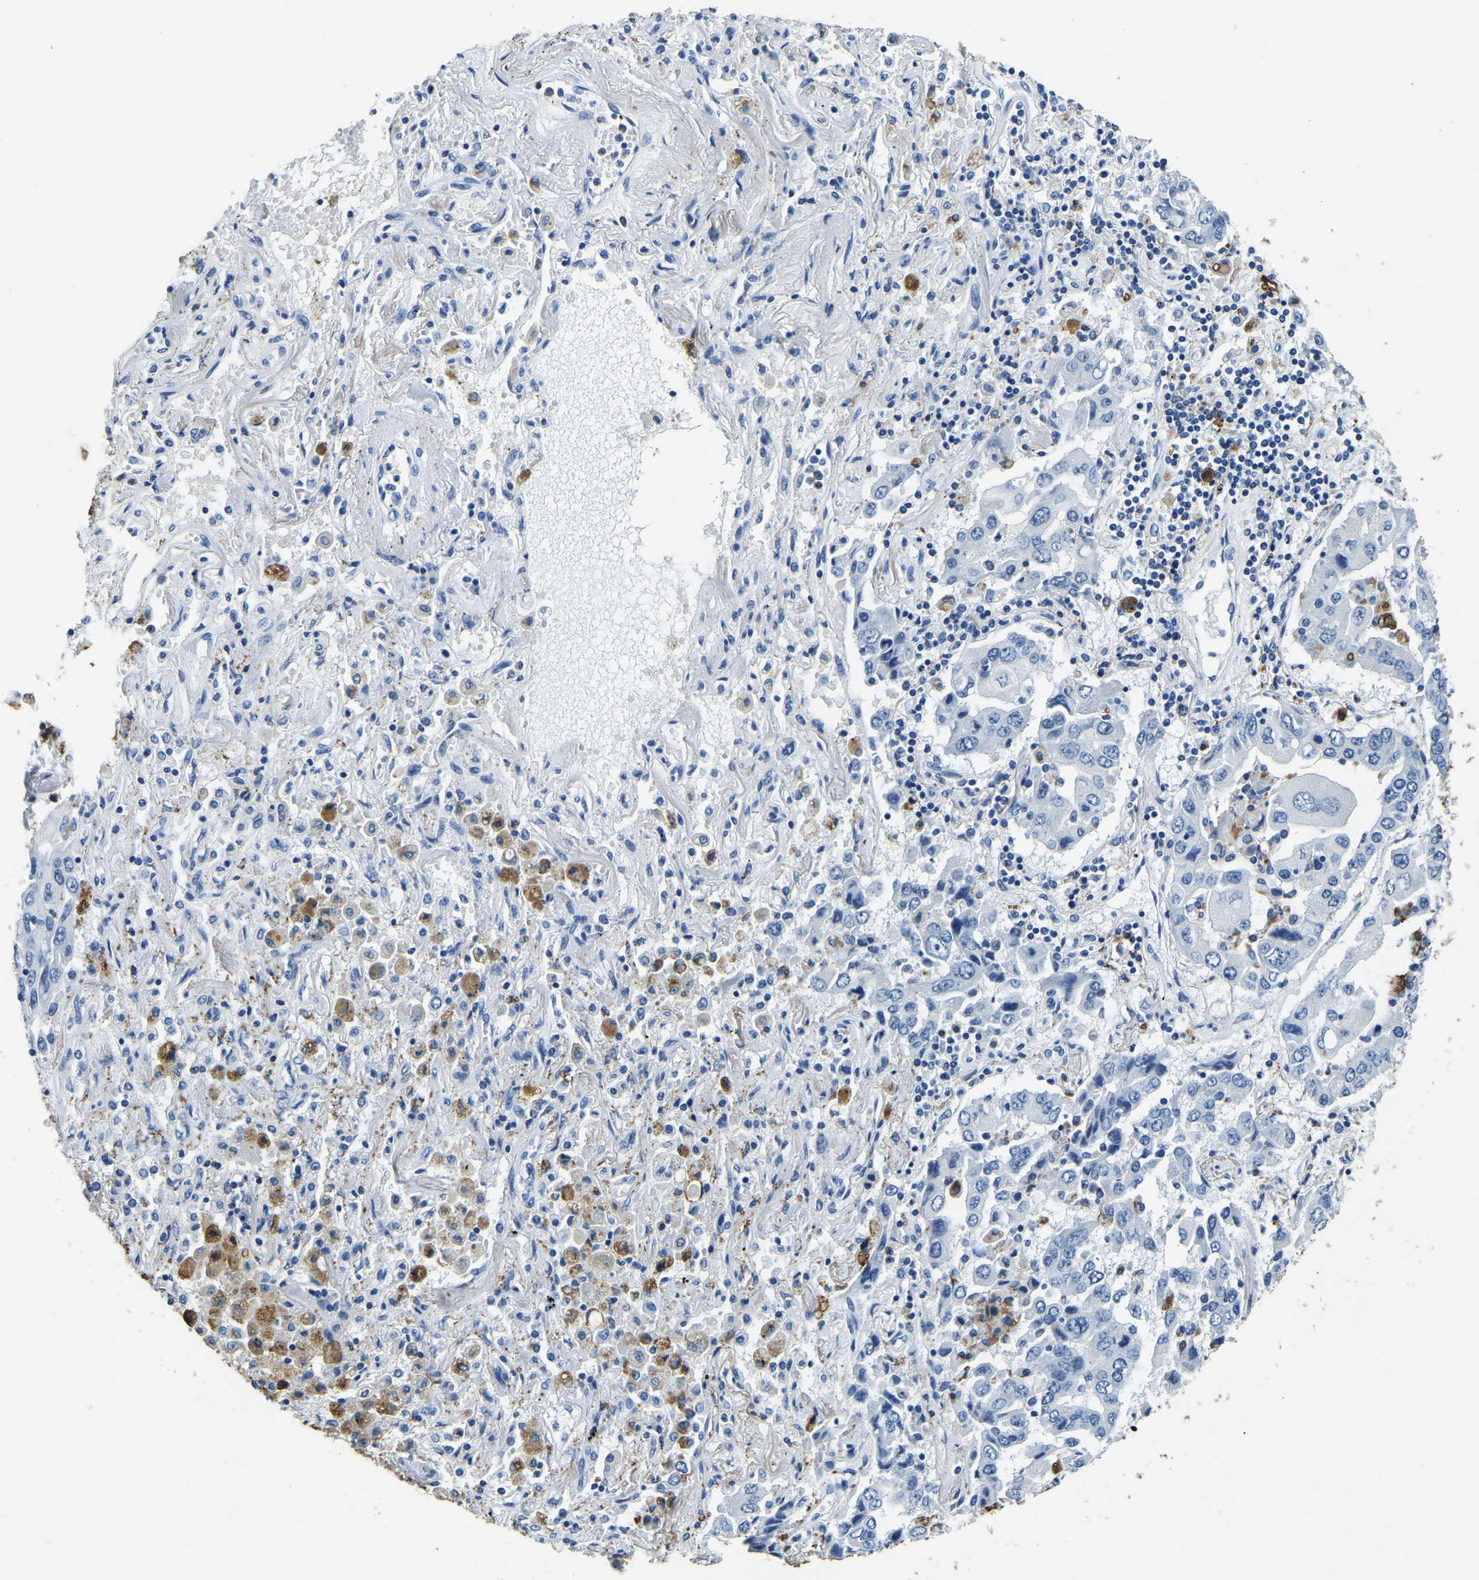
{"staining": {"intensity": "negative", "quantity": "none", "location": "none"}, "tissue": "lung cancer", "cell_type": "Tumor cells", "image_type": "cancer", "snomed": [{"axis": "morphology", "description": "Adenocarcinoma, NOS"}, {"axis": "topography", "description": "Lung"}], "caption": "The micrograph demonstrates no staining of tumor cells in adenocarcinoma (lung). Nuclei are stained in blue.", "gene": "UBN2", "patient": {"sex": "female", "age": 65}}